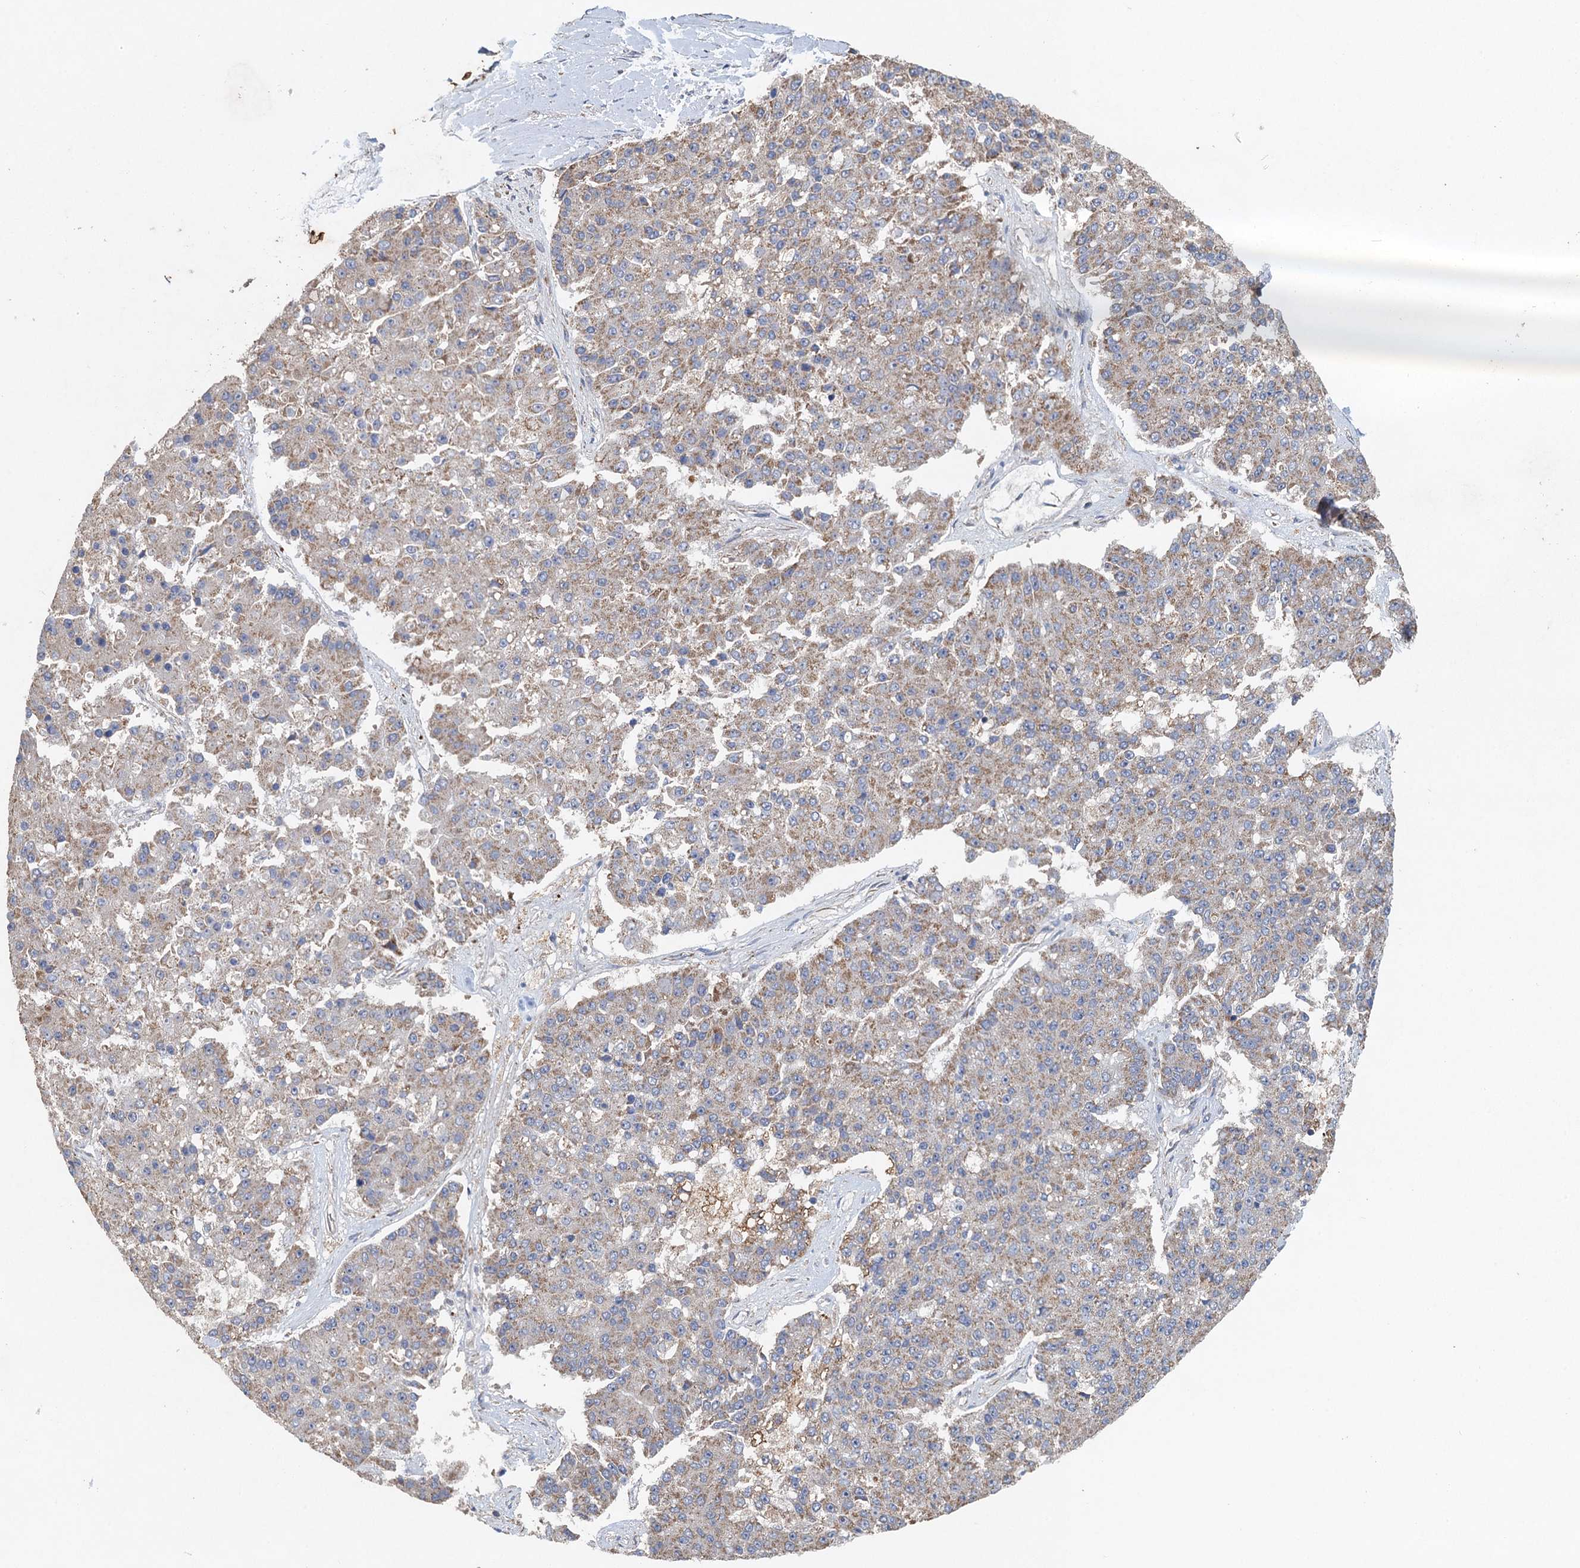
{"staining": {"intensity": "weak", "quantity": "25%-75%", "location": "cytoplasmic/membranous"}, "tissue": "pancreatic cancer", "cell_type": "Tumor cells", "image_type": "cancer", "snomed": [{"axis": "morphology", "description": "Adenocarcinoma, NOS"}, {"axis": "topography", "description": "Pancreas"}], "caption": "High-power microscopy captured an immunohistochemistry (IHC) histopathology image of pancreatic adenocarcinoma, revealing weak cytoplasmic/membranous staining in about 25%-75% of tumor cells.", "gene": "BCS1L", "patient": {"sex": "male", "age": 50}}